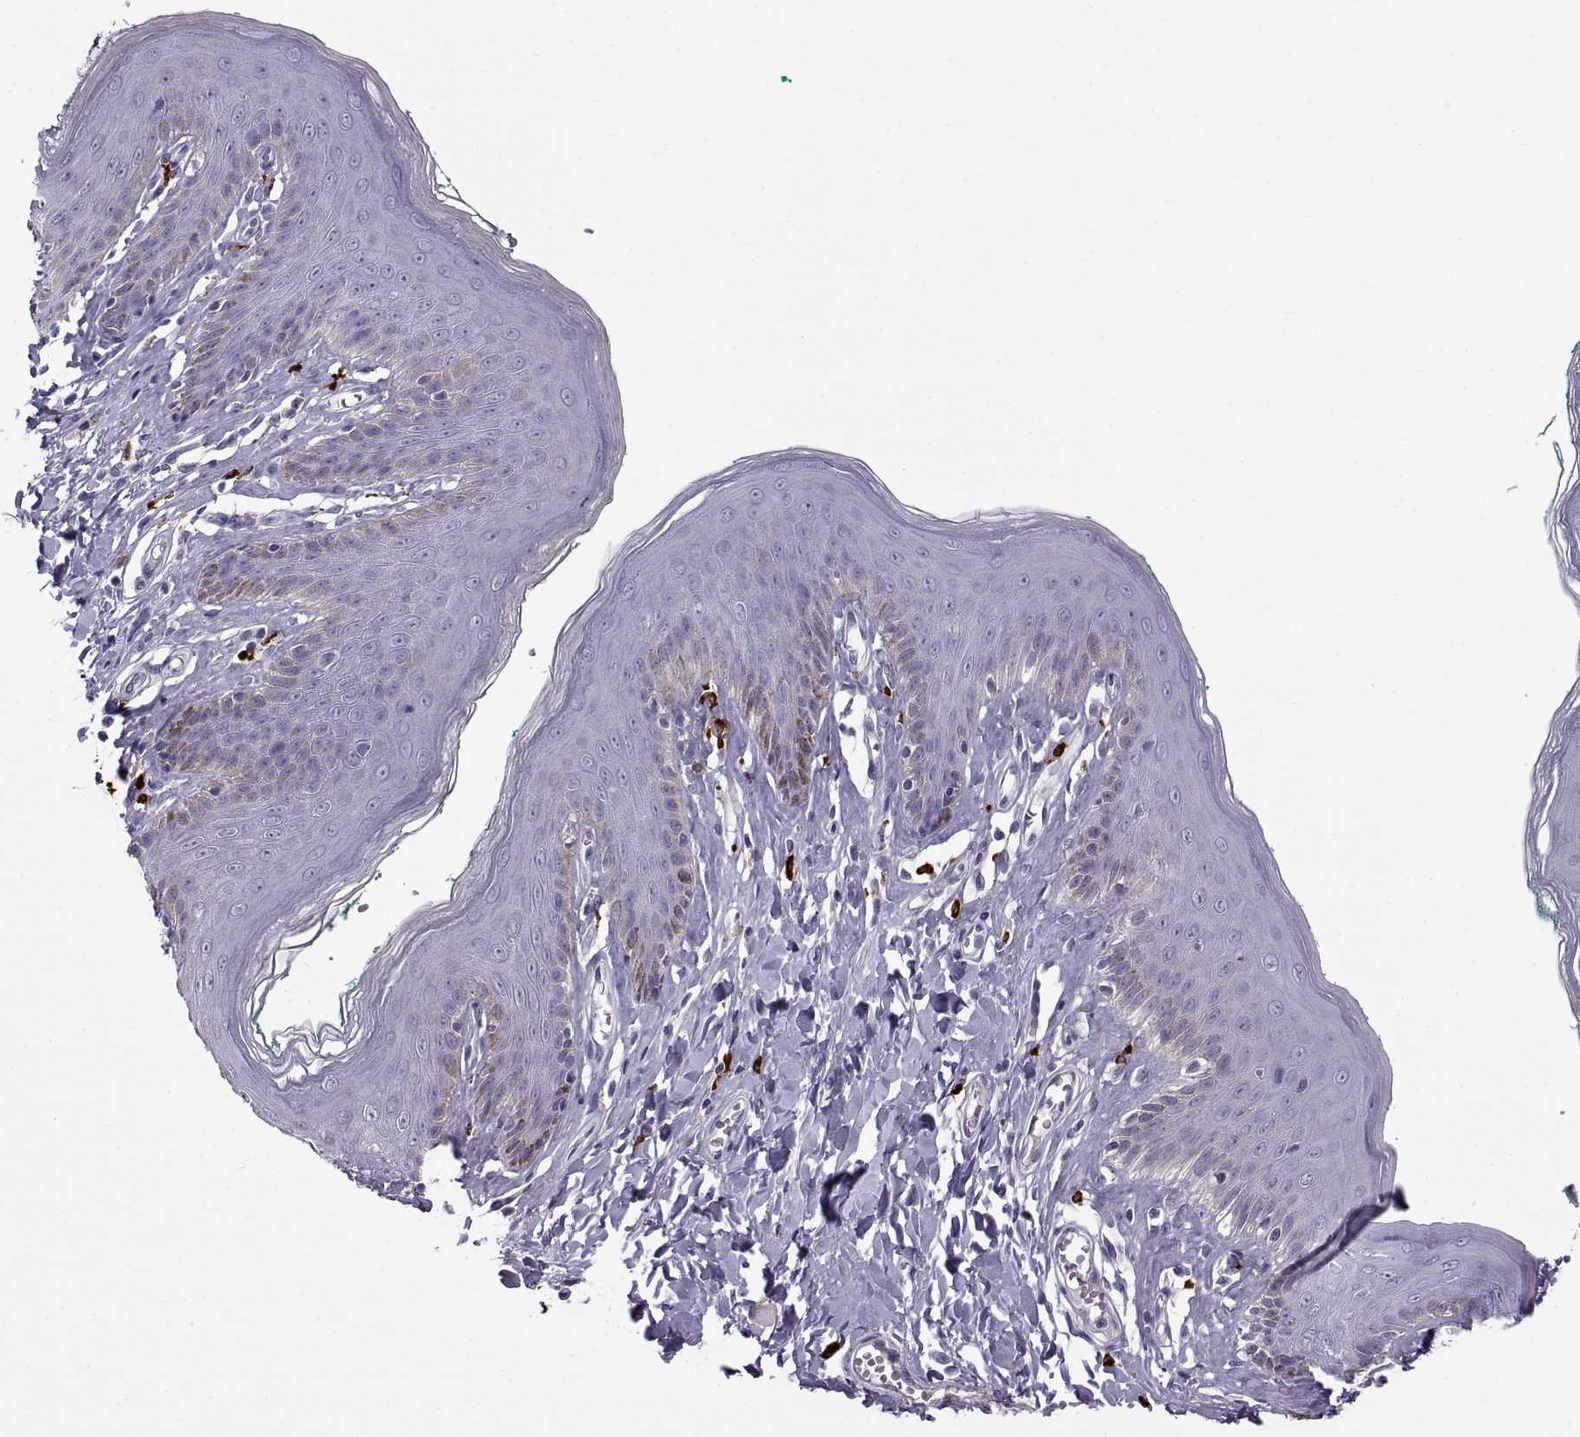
{"staining": {"intensity": "negative", "quantity": "none", "location": "none"}, "tissue": "skin", "cell_type": "Epidermal cells", "image_type": "normal", "snomed": [{"axis": "morphology", "description": "Normal tissue, NOS"}, {"axis": "topography", "description": "Vulva"}], "caption": "DAB immunohistochemical staining of unremarkable human skin exhibits no significant positivity in epidermal cells. The staining is performed using DAB (3,3'-diaminobenzidine) brown chromogen with nuclei counter-stained in using hematoxylin.", "gene": "WFDC8", "patient": {"sex": "female", "age": 66}}